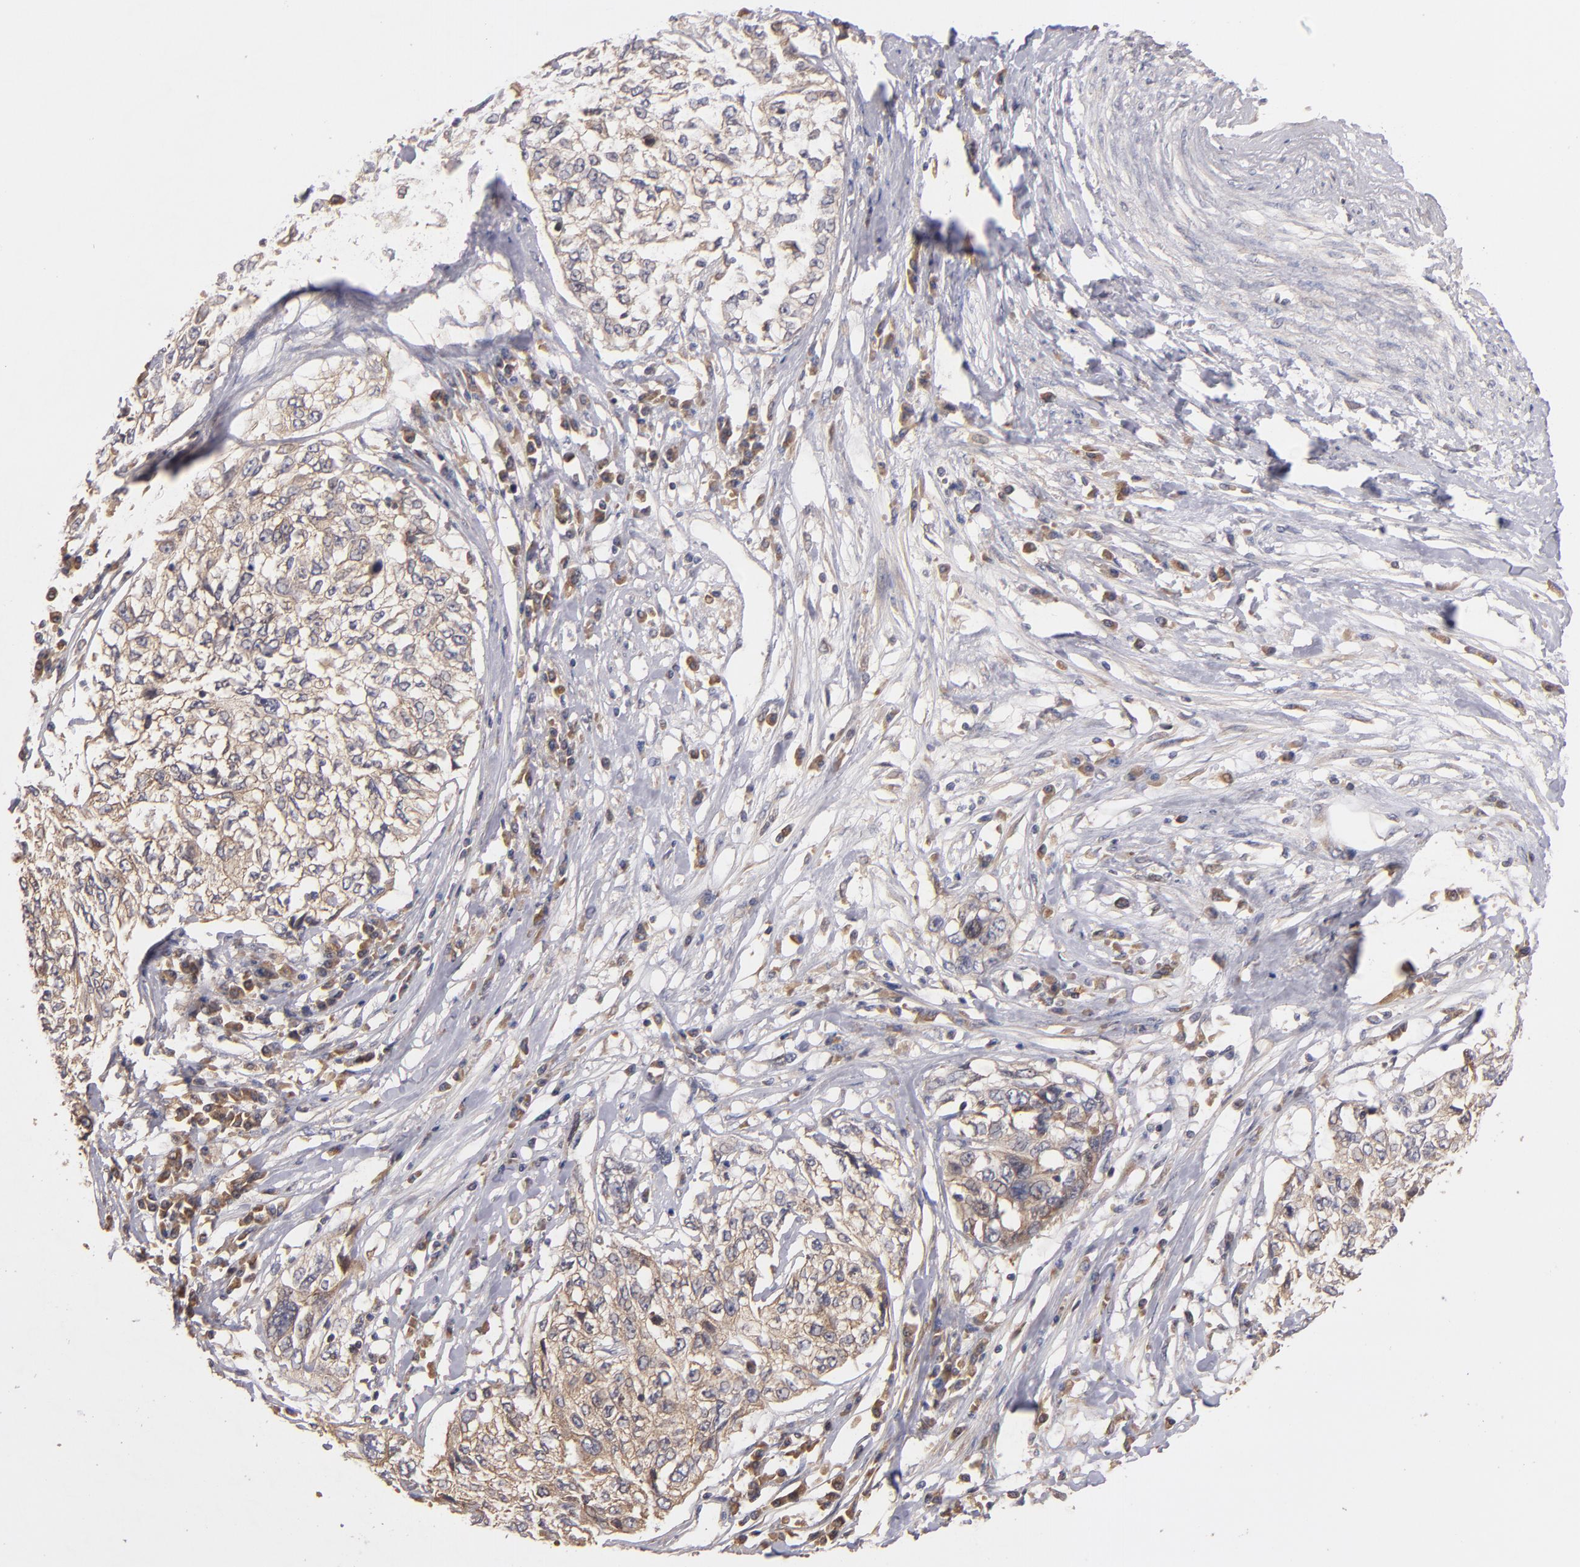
{"staining": {"intensity": "weak", "quantity": "25%-75%", "location": "cytoplasmic/membranous"}, "tissue": "cervical cancer", "cell_type": "Tumor cells", "image_type": "cancer", "snomed": [{"axis": "morphology", "description": "Squamous cell carcinoma, NOS"}, {"axis": "topography", "description": "Cervix"}], "caption": "This photomicrograph displays IHC staining of cervical cancer, with low weak cytoplasmic/membranous positivity in approximately 25%-75% of tumor cells.", "gene": "UPF3B", "patient": {"sex": "female", "age": 57}}